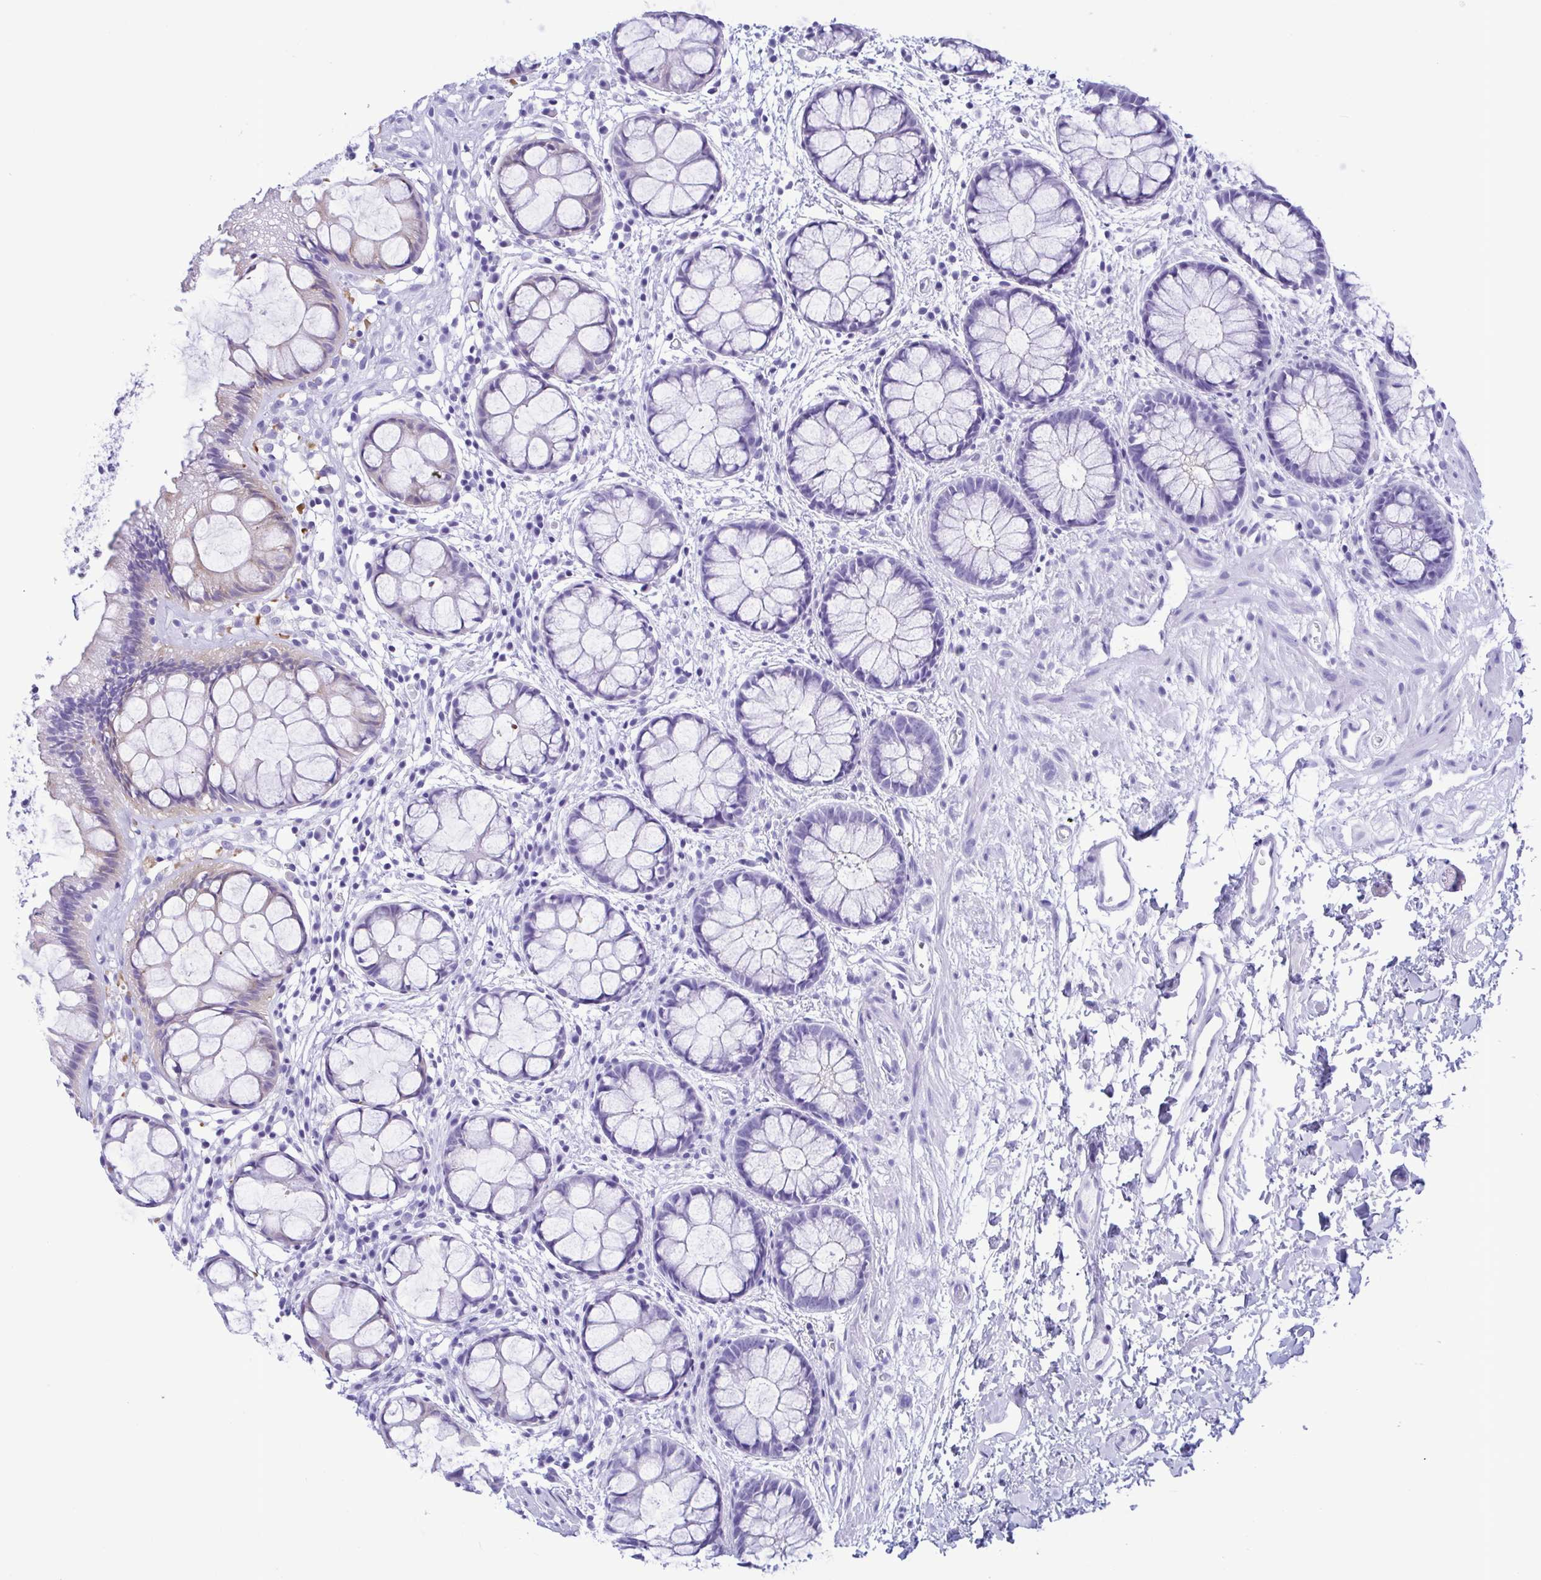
{"staining": {"intensity": "weak", "quantity": "<25%", "location": "cytoplasmic/membranous"}, "tissue": "rectum", "cell_type": "Glandular cells", "image_type": "normal", "snomed": [{"axis": "morphology", "description": "Normal tissue, NOS"}, {"axis": "topography", "description": "Rectum"}], "caption": "Immunohistochemistry of unremarkable rectum demonstrates no positivity in glandular cells. Brightfield microscopy of immunohistochemistry (IHC) stained with DAB (3,3'-diaminobenzidine) (brown) and hematoxylin (blue), captured at high magnification.", "gene": "TSPY10", "patient": {"sex": "female", "age": 62}}